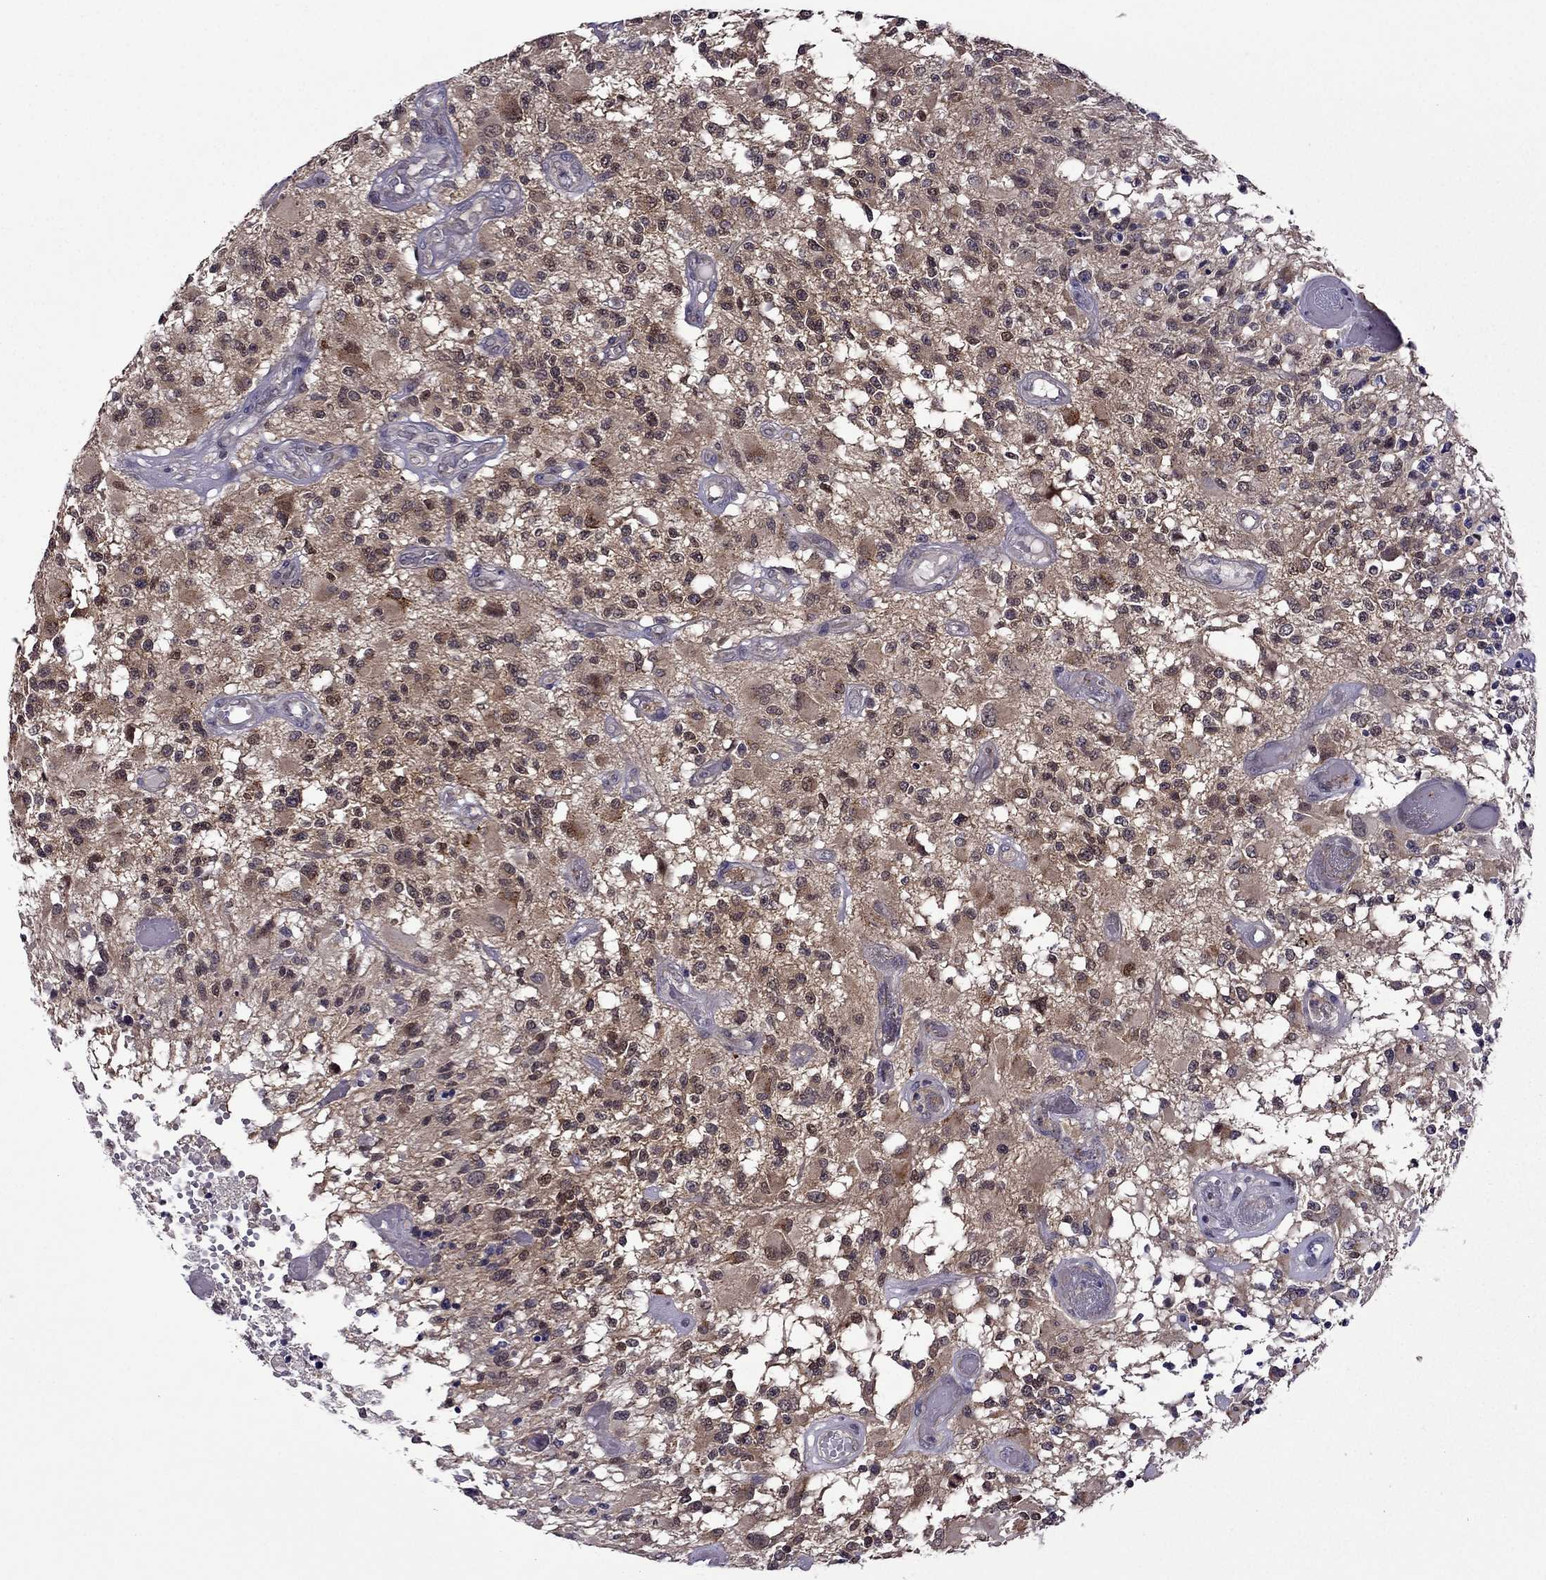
{"staining": {"intensity": "weak", "quantity": ">75%", "location": "cytoplasmic/membranous"}, "tissue": "glioma", "cell_type": "Tumor cells", "image_type": "cancer", "snomed": [{"axis": "morphology", "description": "Glioma, malignant, High grade"}, {"axis": "topography", "description": "Brain"}], "caption": "Protein expression analysis of glioma exhibits weak cytoplasmic/membranous positivity in about >75% of tumor cells.", "gene": "CDK5", "patient": {"sex": "female", "age": 63}}